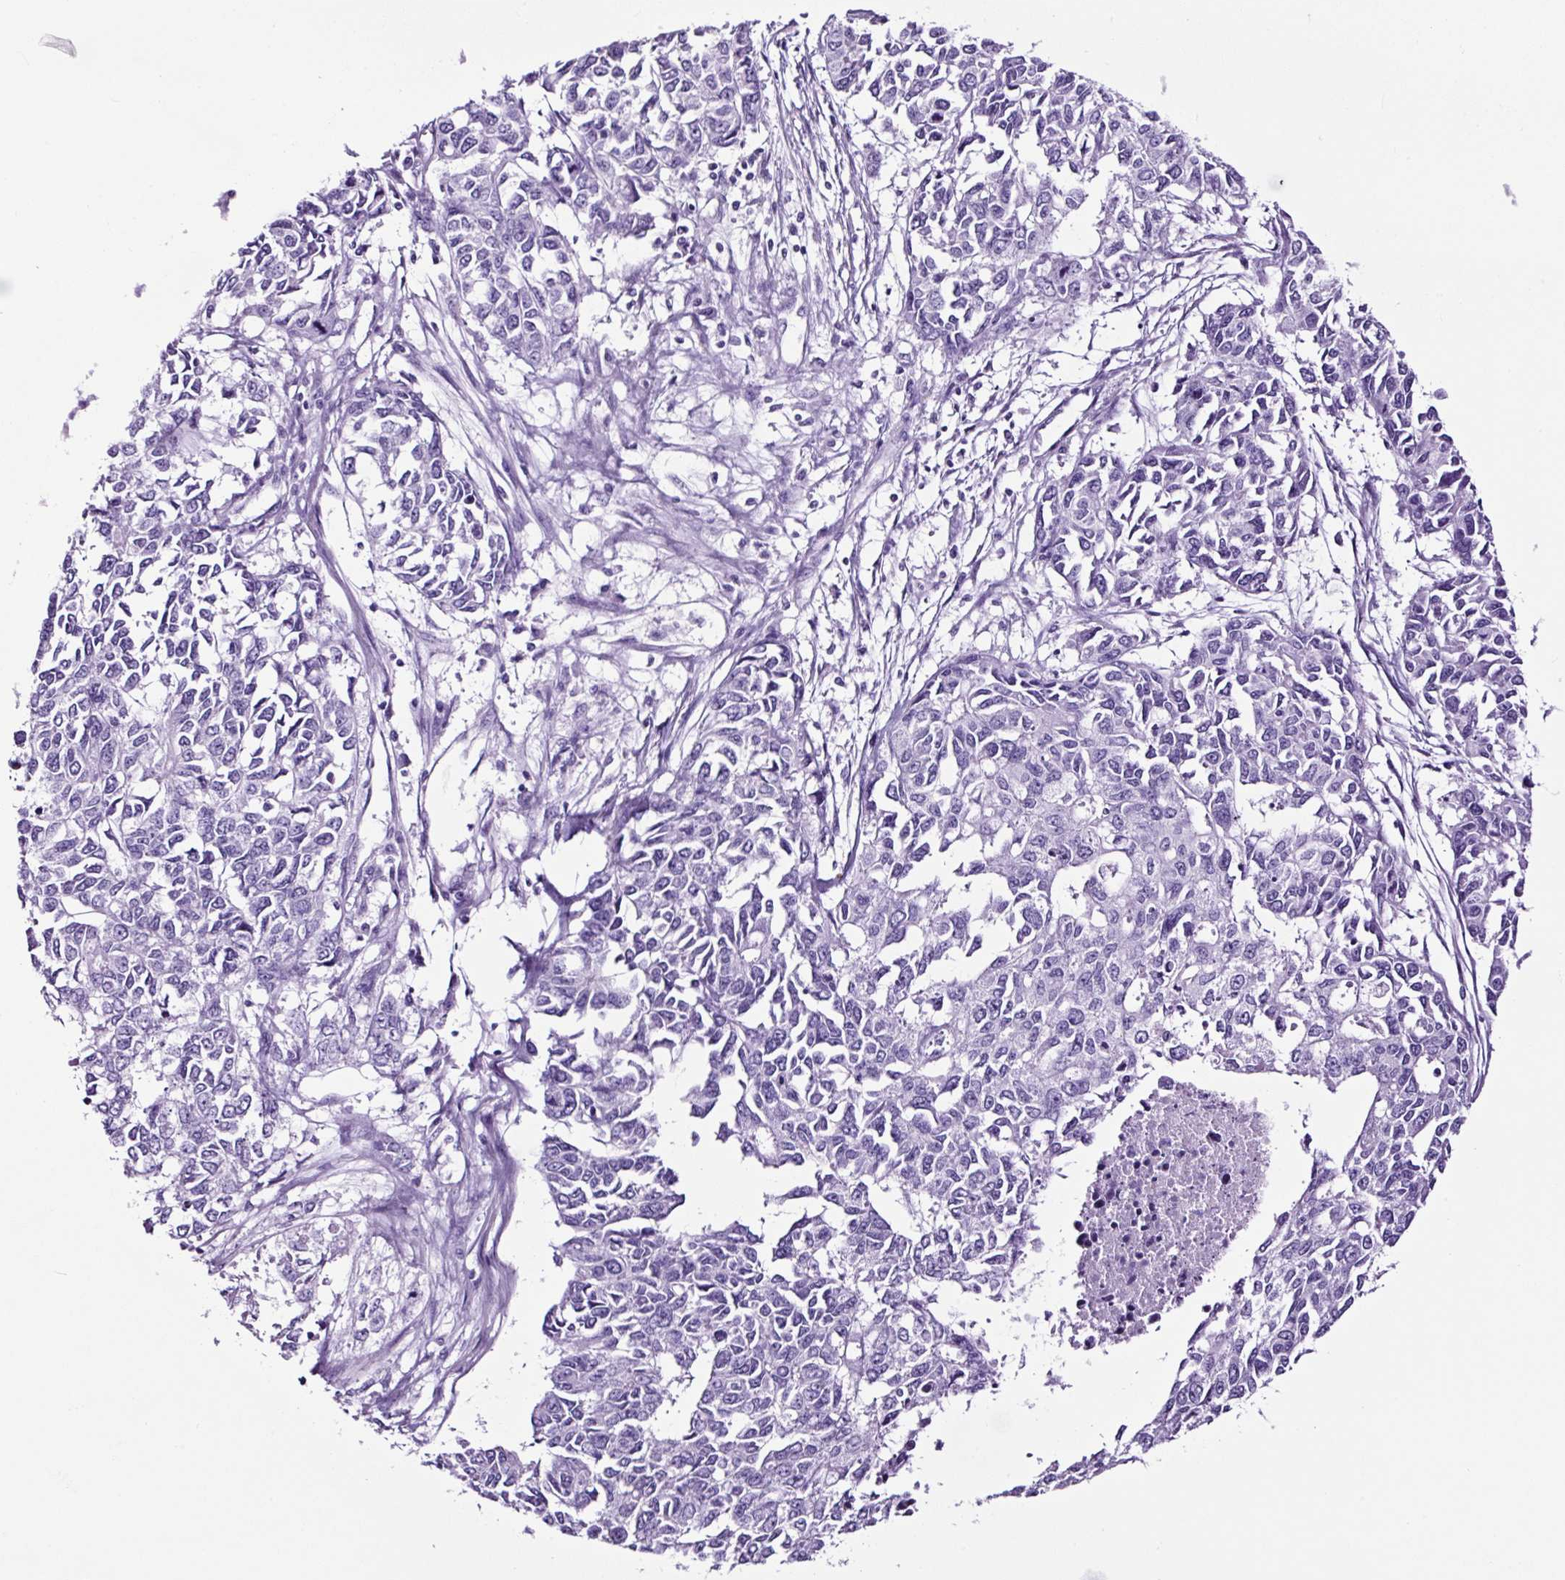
{"staining": {"intensity": "negative", "quantity": "none", "location": "none"}, "tissue": "endometrial cancer", "cell_type": "Tumor cells", "image_type": "cancer", "snomed": [{"axis": "morphology", "description": "Adenocarcinoma, NOS"}, {"axis": "topography", "description": "Uterus"}], "caption": "Tumor cells show no significant protein positivity in endometrial adenocarcinoma.", "gene": "FBXL7", "patient": {"sex": "female", "age": 79}}